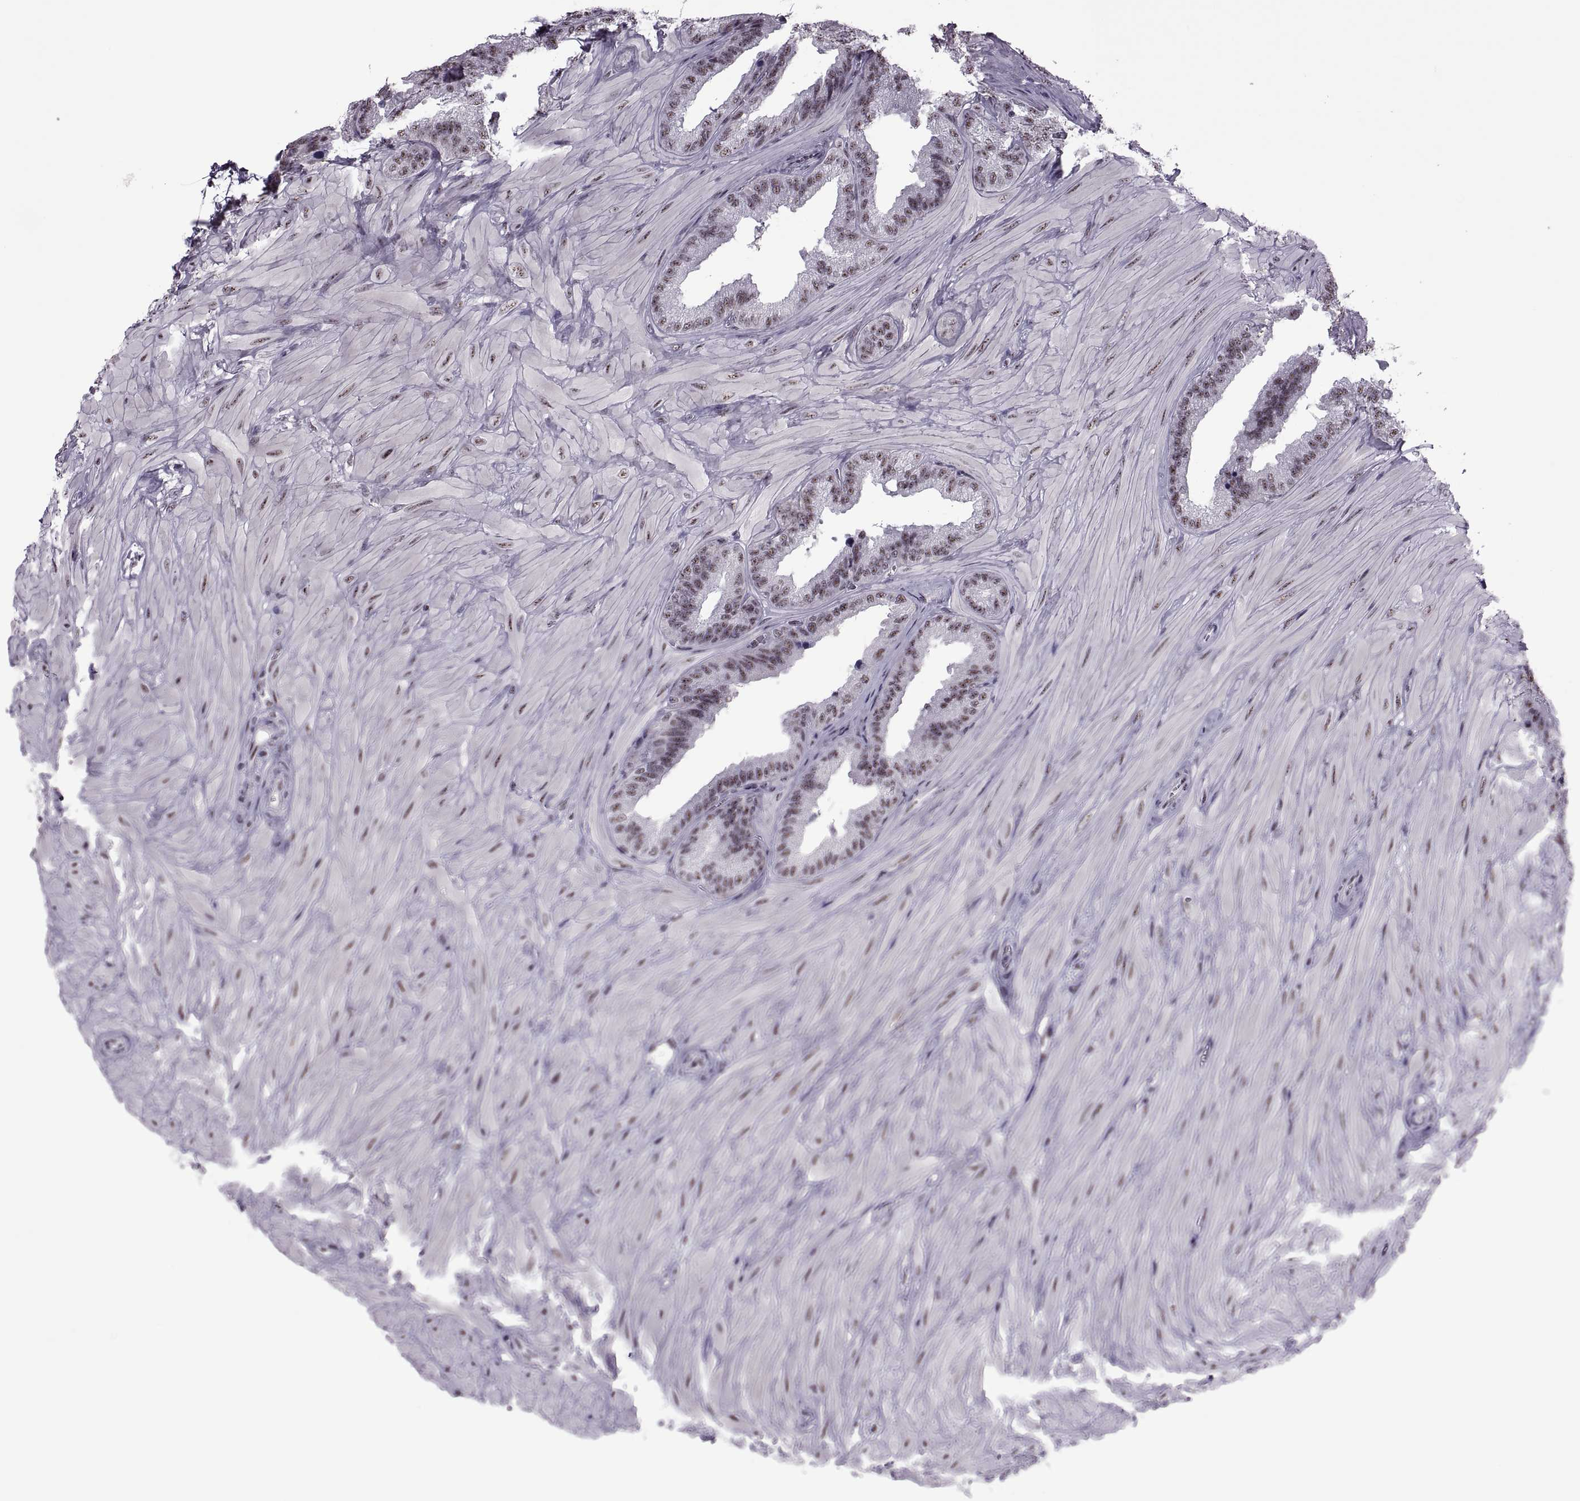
{"staining": {"intensity": "weak", "quantity": "25%-75%", "location": "nuclear"}, "tissue": "seminal vesicle", "cell_type": "Glandular cells", "image_type": "normal", "snomed": [{"axis": "morphology", "description": "Normal tissue, NOS"}, {"axis": "topography", "description": "Seminal veicle"}], "caption": "Brown immunohistochemical staining in unremarkable human seminal vesicle shows weak nuclear expression in approximately 25%-75% of glandular cells. (DAB = brown stain, brightfield microscopy at high magnification).", "gene": "MAGEA4", "patient": {"sex": "male", "age": 37}}